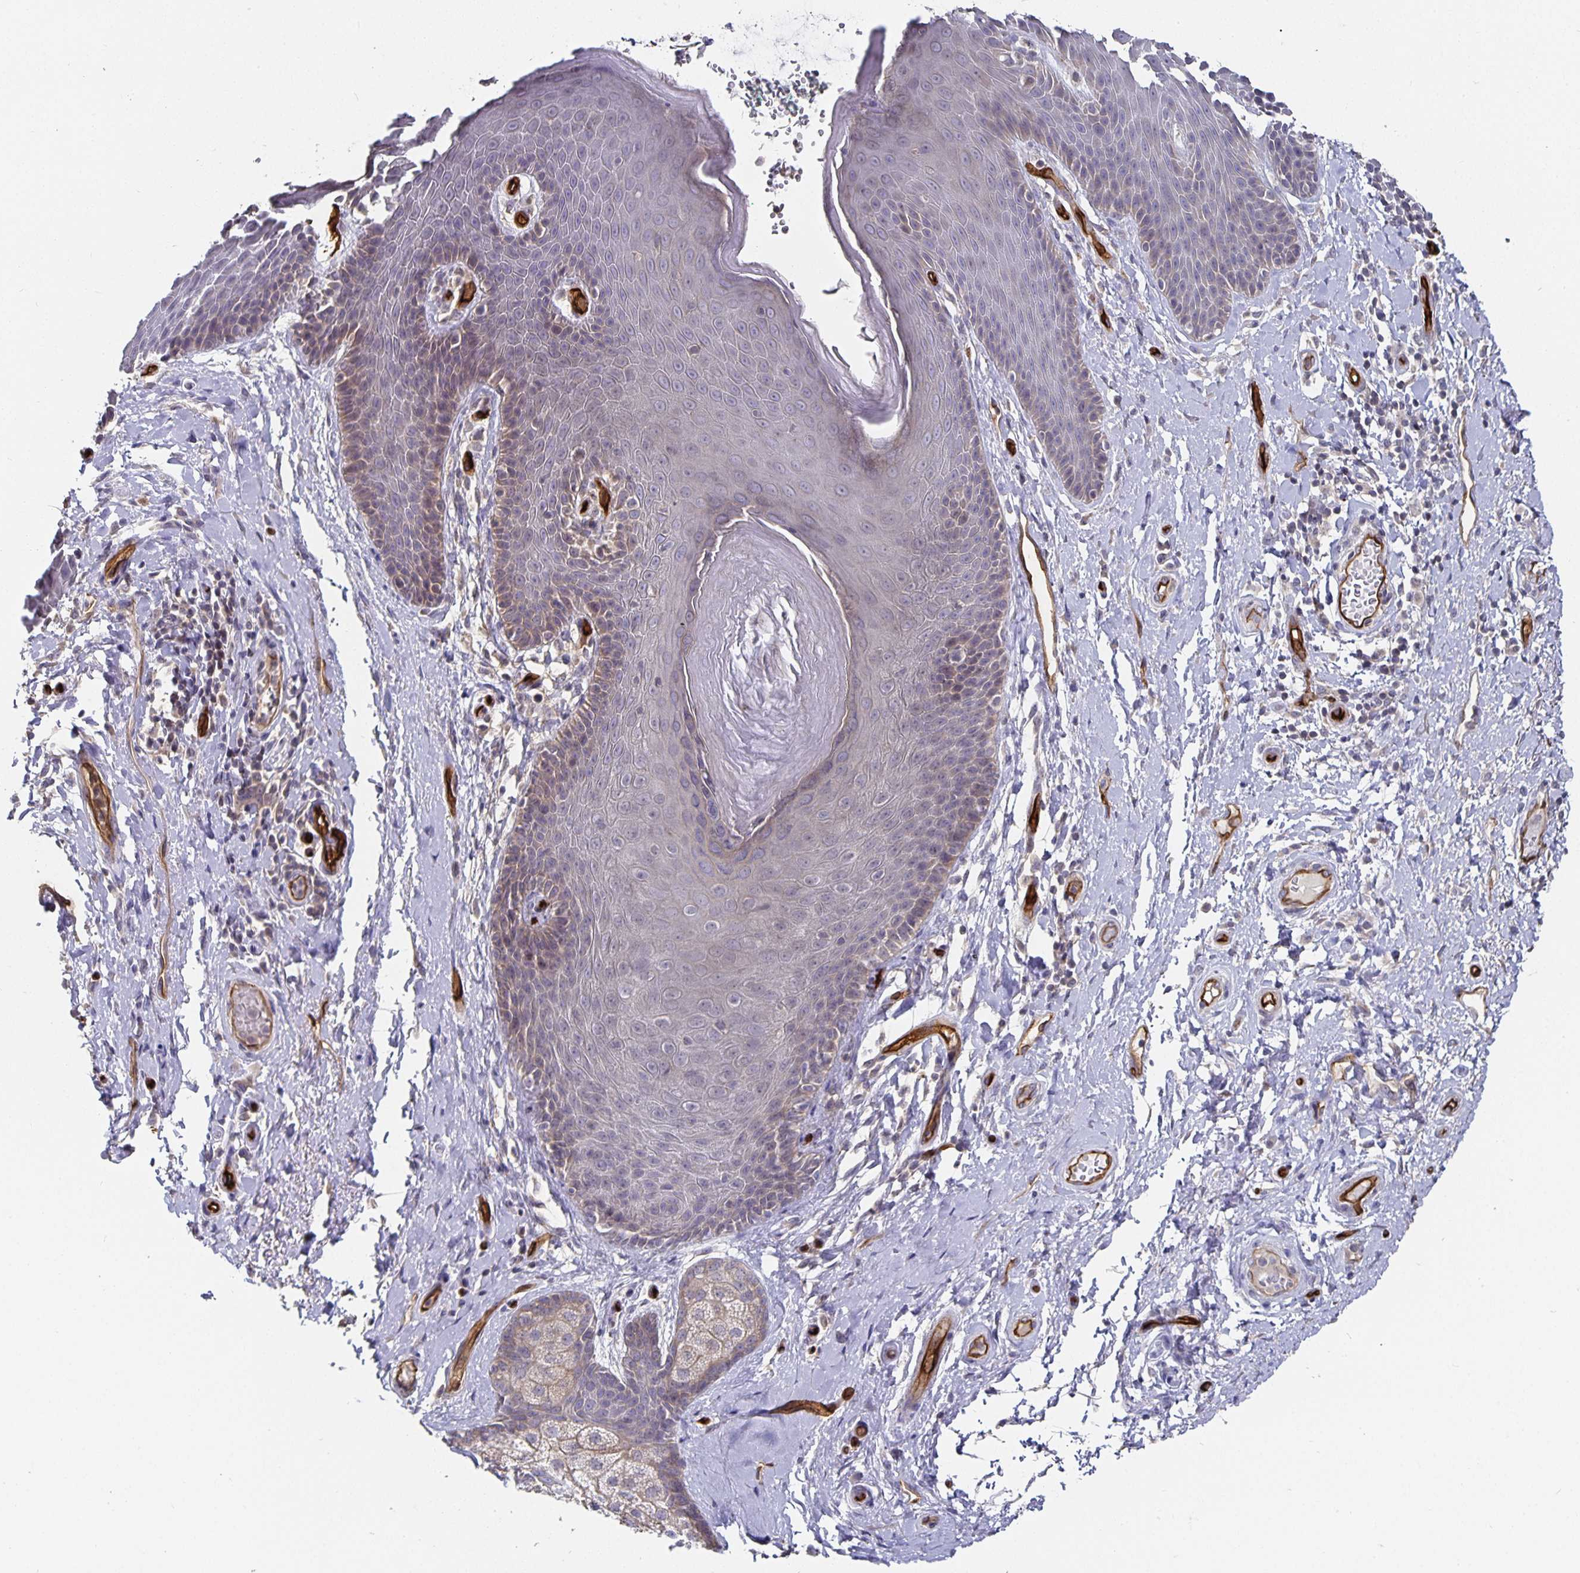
{"staining": {"intensity": "weak", "quantity": "<25%", "location": "cytoplasmic/membranous"}, "tissue": "skin", "cell_type": "Epidermal cells", "image_type": "normal", "snomed": [{"axis": "morphology", "description": "Normal tissue, NOS"}, {"axis": "topography", "description": "Anal"}, {"axis": "topography", "description": "Peripheral nerve tissue"}], "caption": "The immunohistochemistry (IHC) image has no significant positivity in epidermal cells of skin. (Brightfield microscopy of DAB immunohistochemistry at high magnification).", "gene": "PODXL", "patient": {"sex": "male", "age": 51}}